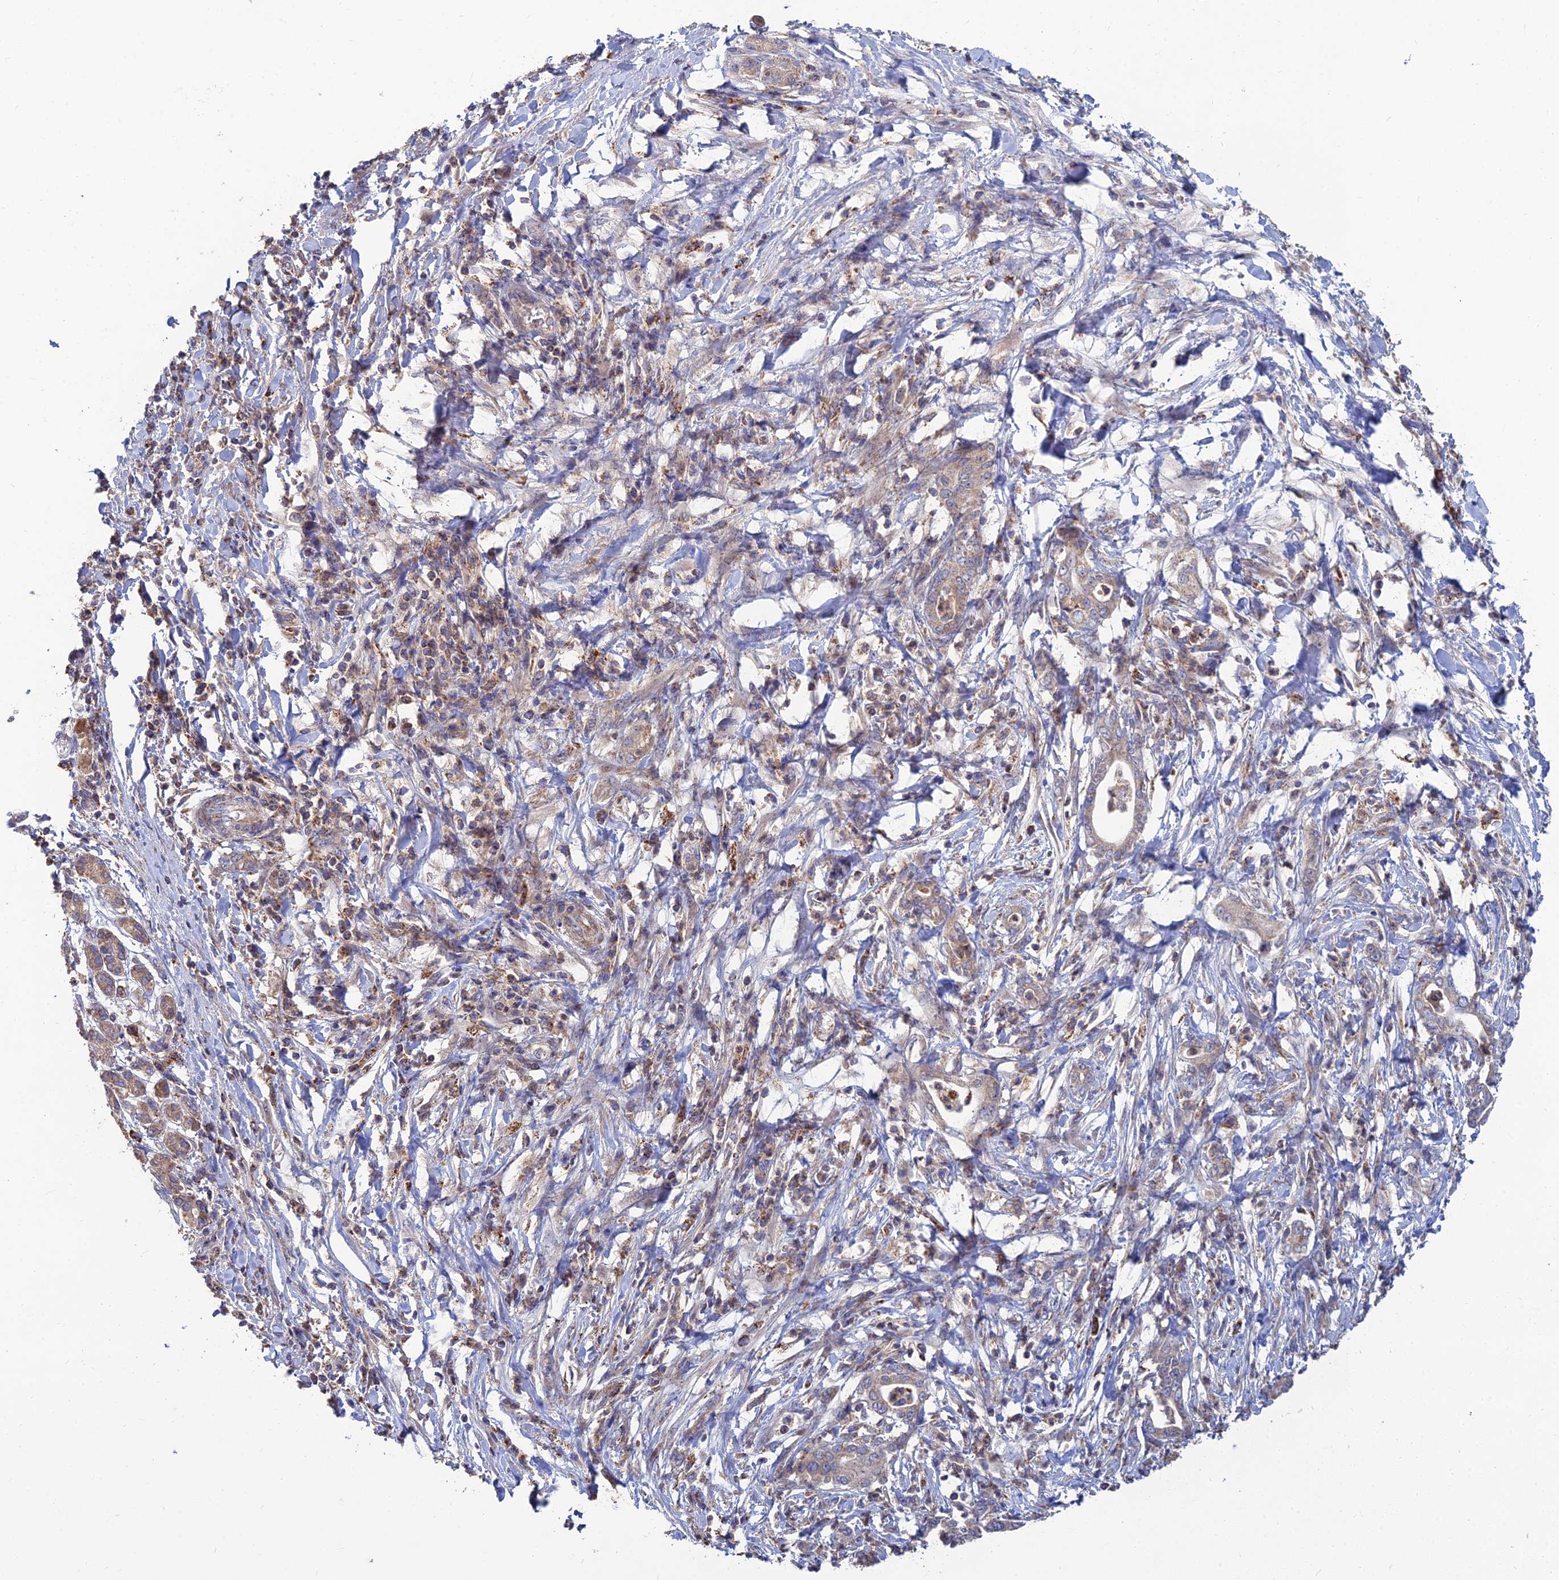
{"staining": {"intensity": "negative", "quantity": "none", "location": "none"}, "tissue": "pancreatic cancer", "cell_type": "Tumor cells", "image_type": "cancer", "snomed": [{"axis": "morphology", "description": "Normal tissue, NOS"}, {"axis": "morphology", "description": "Adenocarcinoma, NOS"}, {"axis": "topography", "description": "Pancreas"}], "caption": "An image of human adenocarcinoma (pancreatic) is negative for staining in tumor cells.", "gene": "RIC8B", "patient": {"sex": "female", "age": 55}}